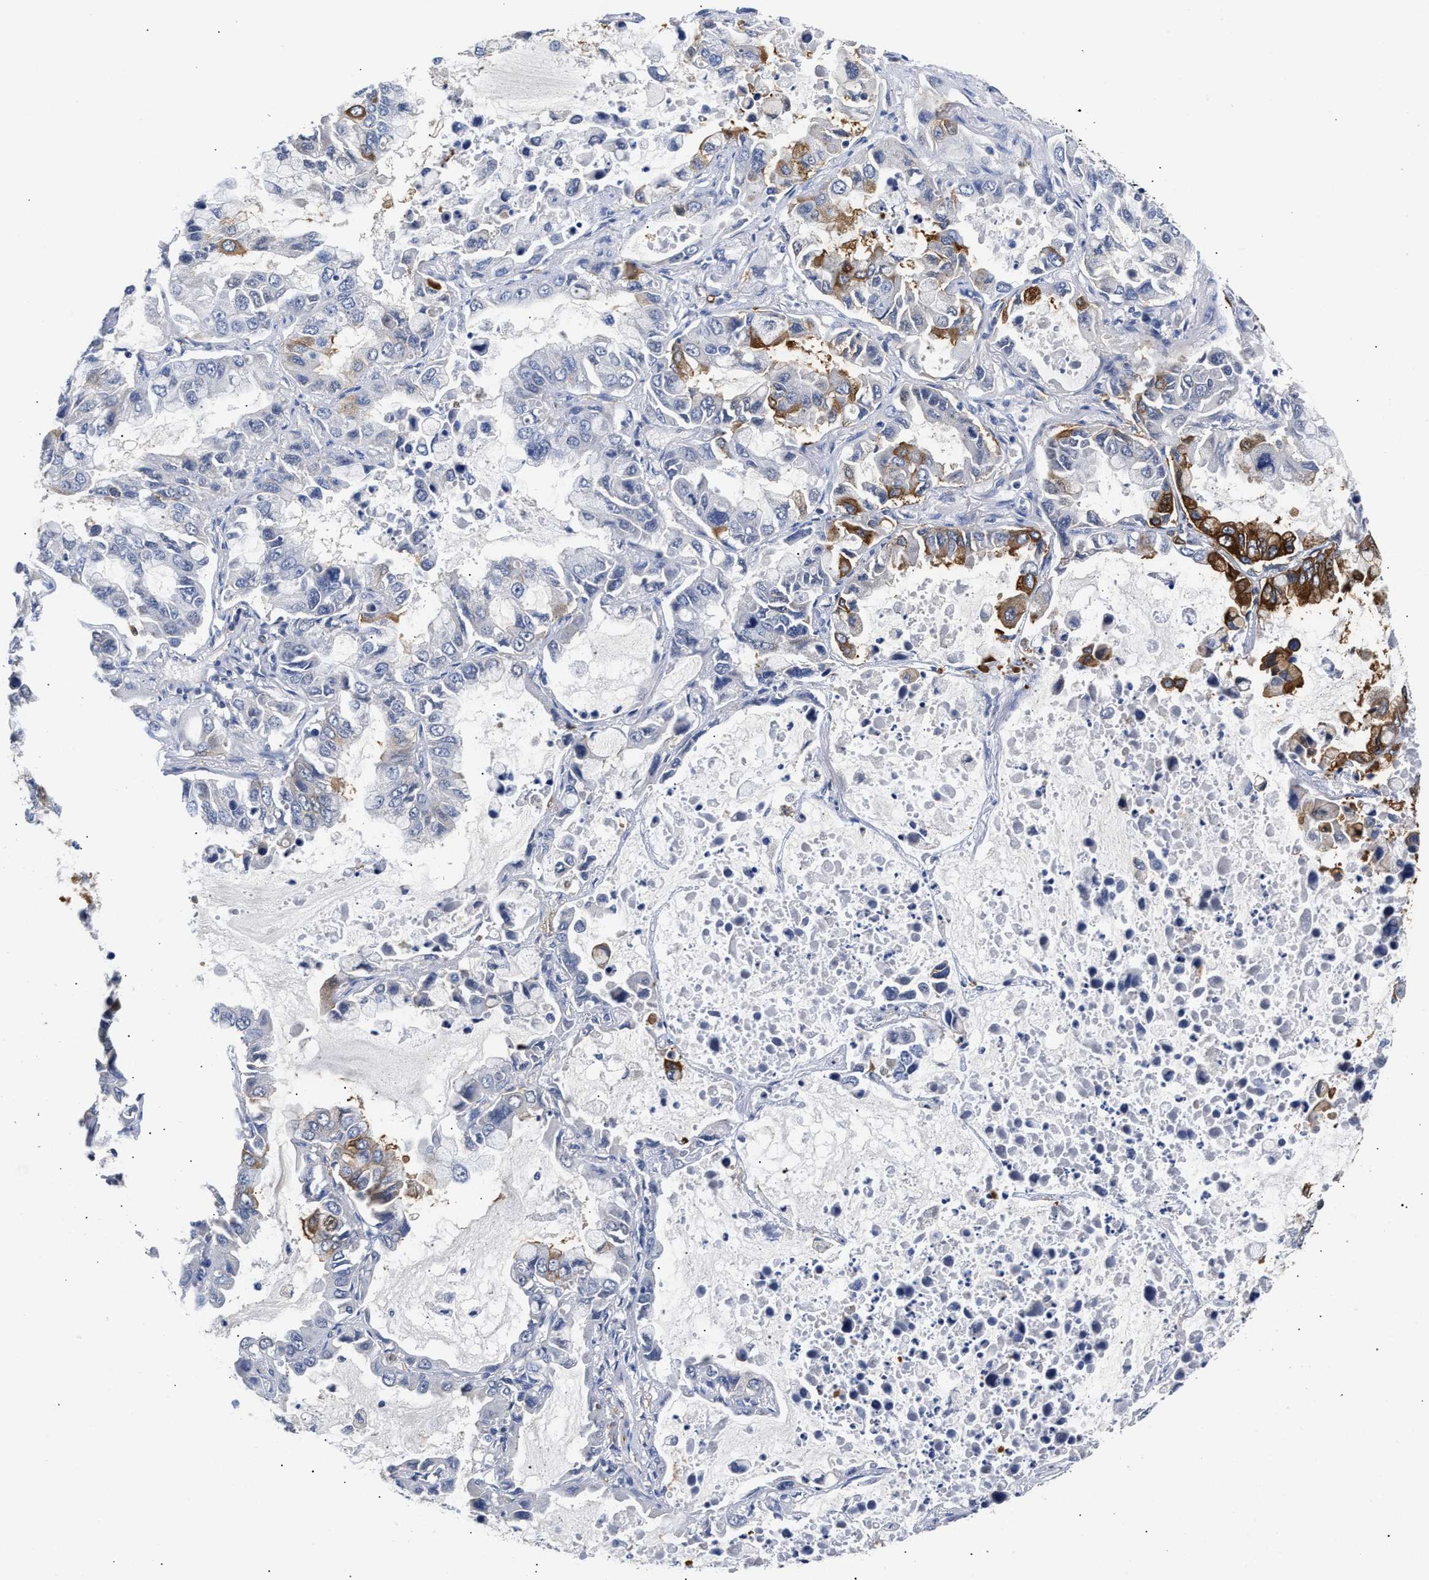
{"staining": {"intensity": "strong", "quantity": "<25%", "location": "cytoplasmic/membranous"}, "tissue": "lung cancer", "cell_type": "Tumor cells", "image_type": "cancer", "snomed": [{"axis": "morphology", "description": "Adenocarcinoma, NOS"}, {"axis": "topography", "description": "Lung"}], "caption": "The histopathology image displays immunohistochemical staining of lung cancer. There is strong cytoplasmic/membranous positivity is appreciated in about <25% of tumor cells.", "gene": "AHNAK2", "patient": {"sex": "male", "age": 64}}